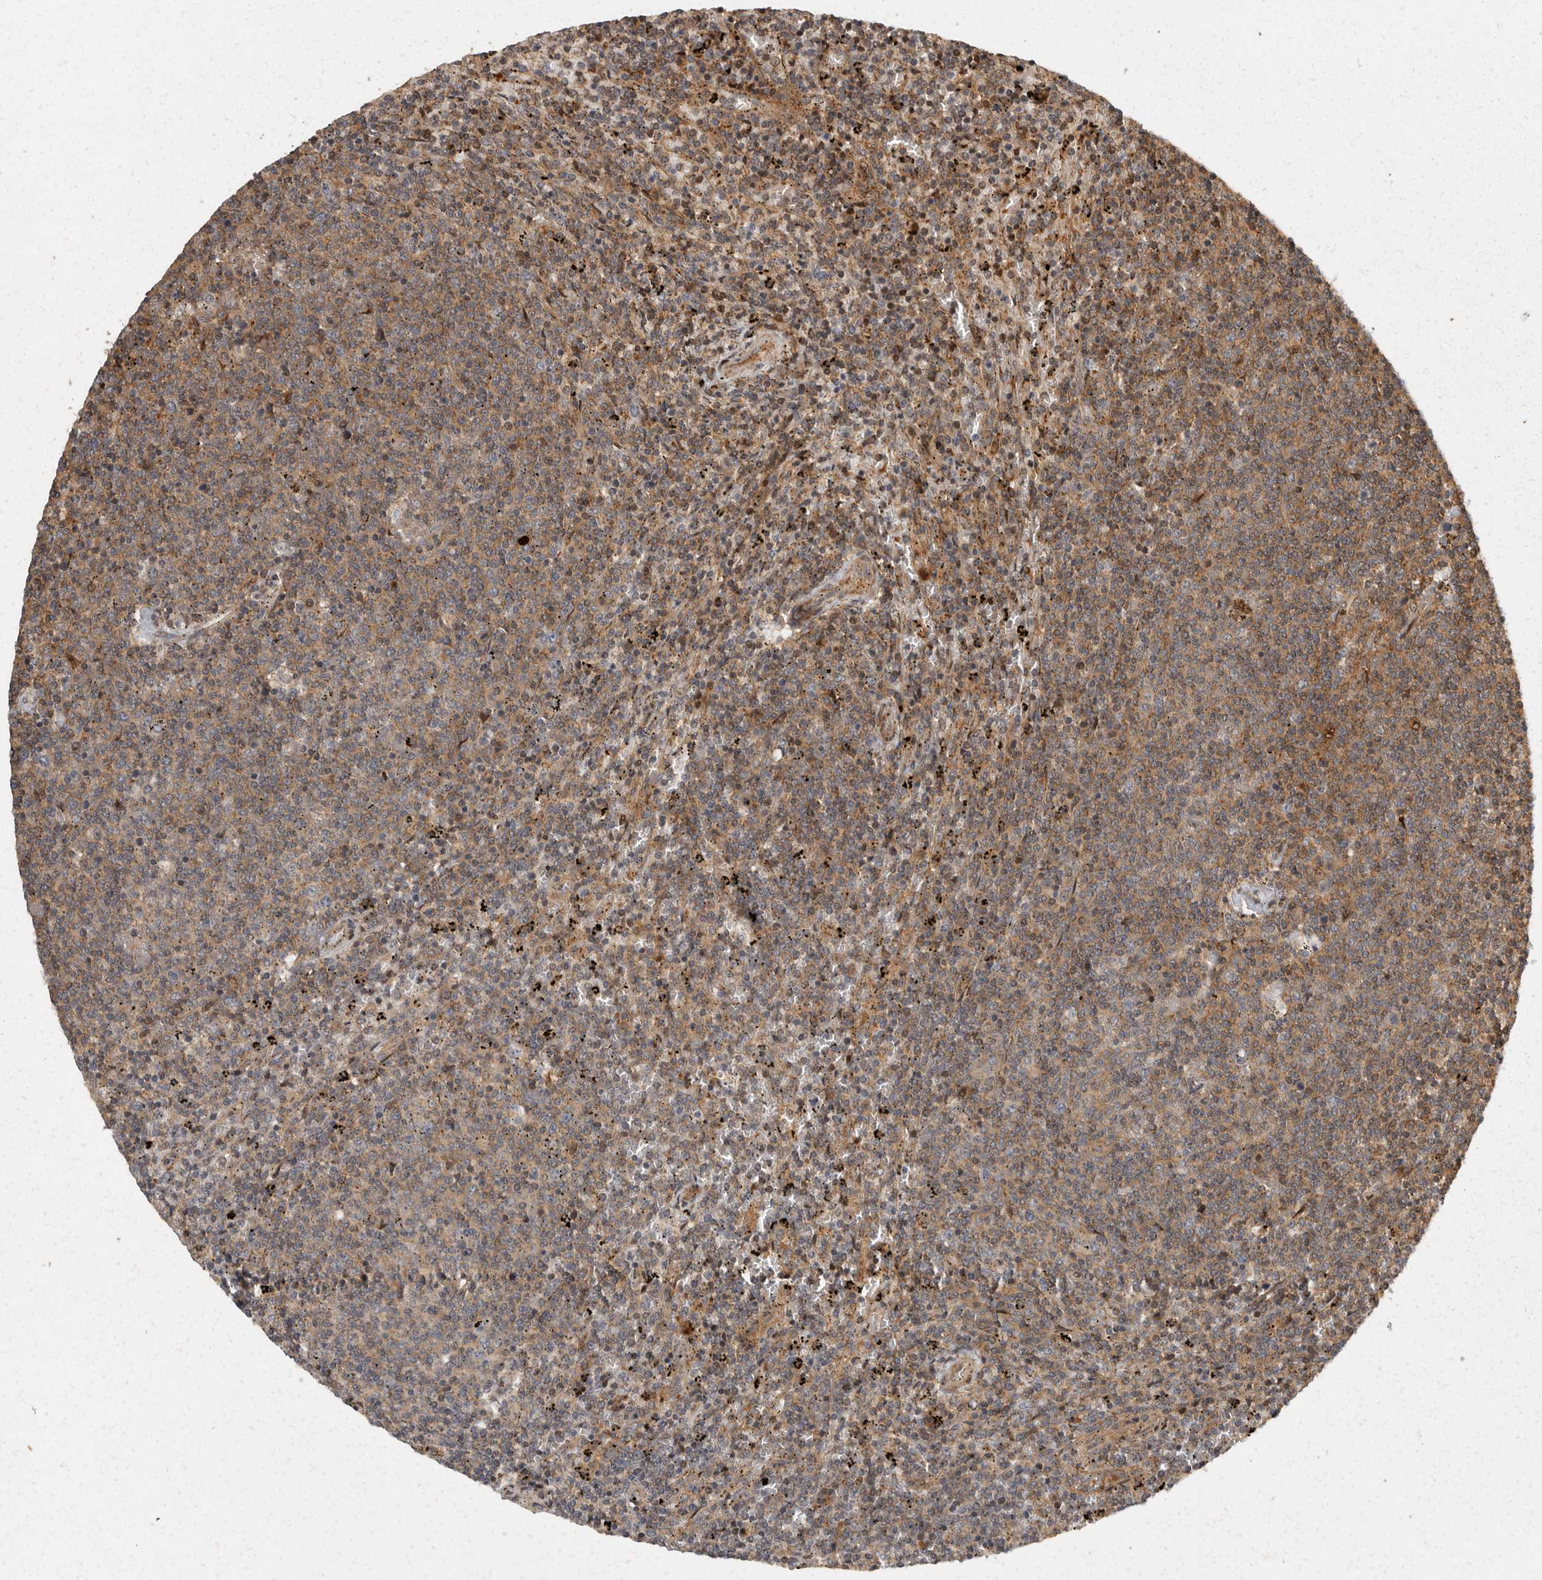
{"staining": {"intensity": "moderate", "quantity": "25%-75%", "location": "cytoplasmic/membranous"}, "tissue": "lymphoma", "cell_type": "Tumor cells", "image_type": "cancer", "snomed": [{"axis": "morphology", "description": "Malignant lymphoma, non-Hodgkin's type, Low grade"}, {"axis": "topography", "description": "Spleen"}], "caption": "The image displays immunohistochemical staining of low-grade malignant lymphoma, non-Hodgkin's type. There is moderate cytoplasmic/membranous positivity is present in approximately 25%-75% of tumor cells.", "gene": "SWT1", "patient": {"sex": "female", "age": 50}}